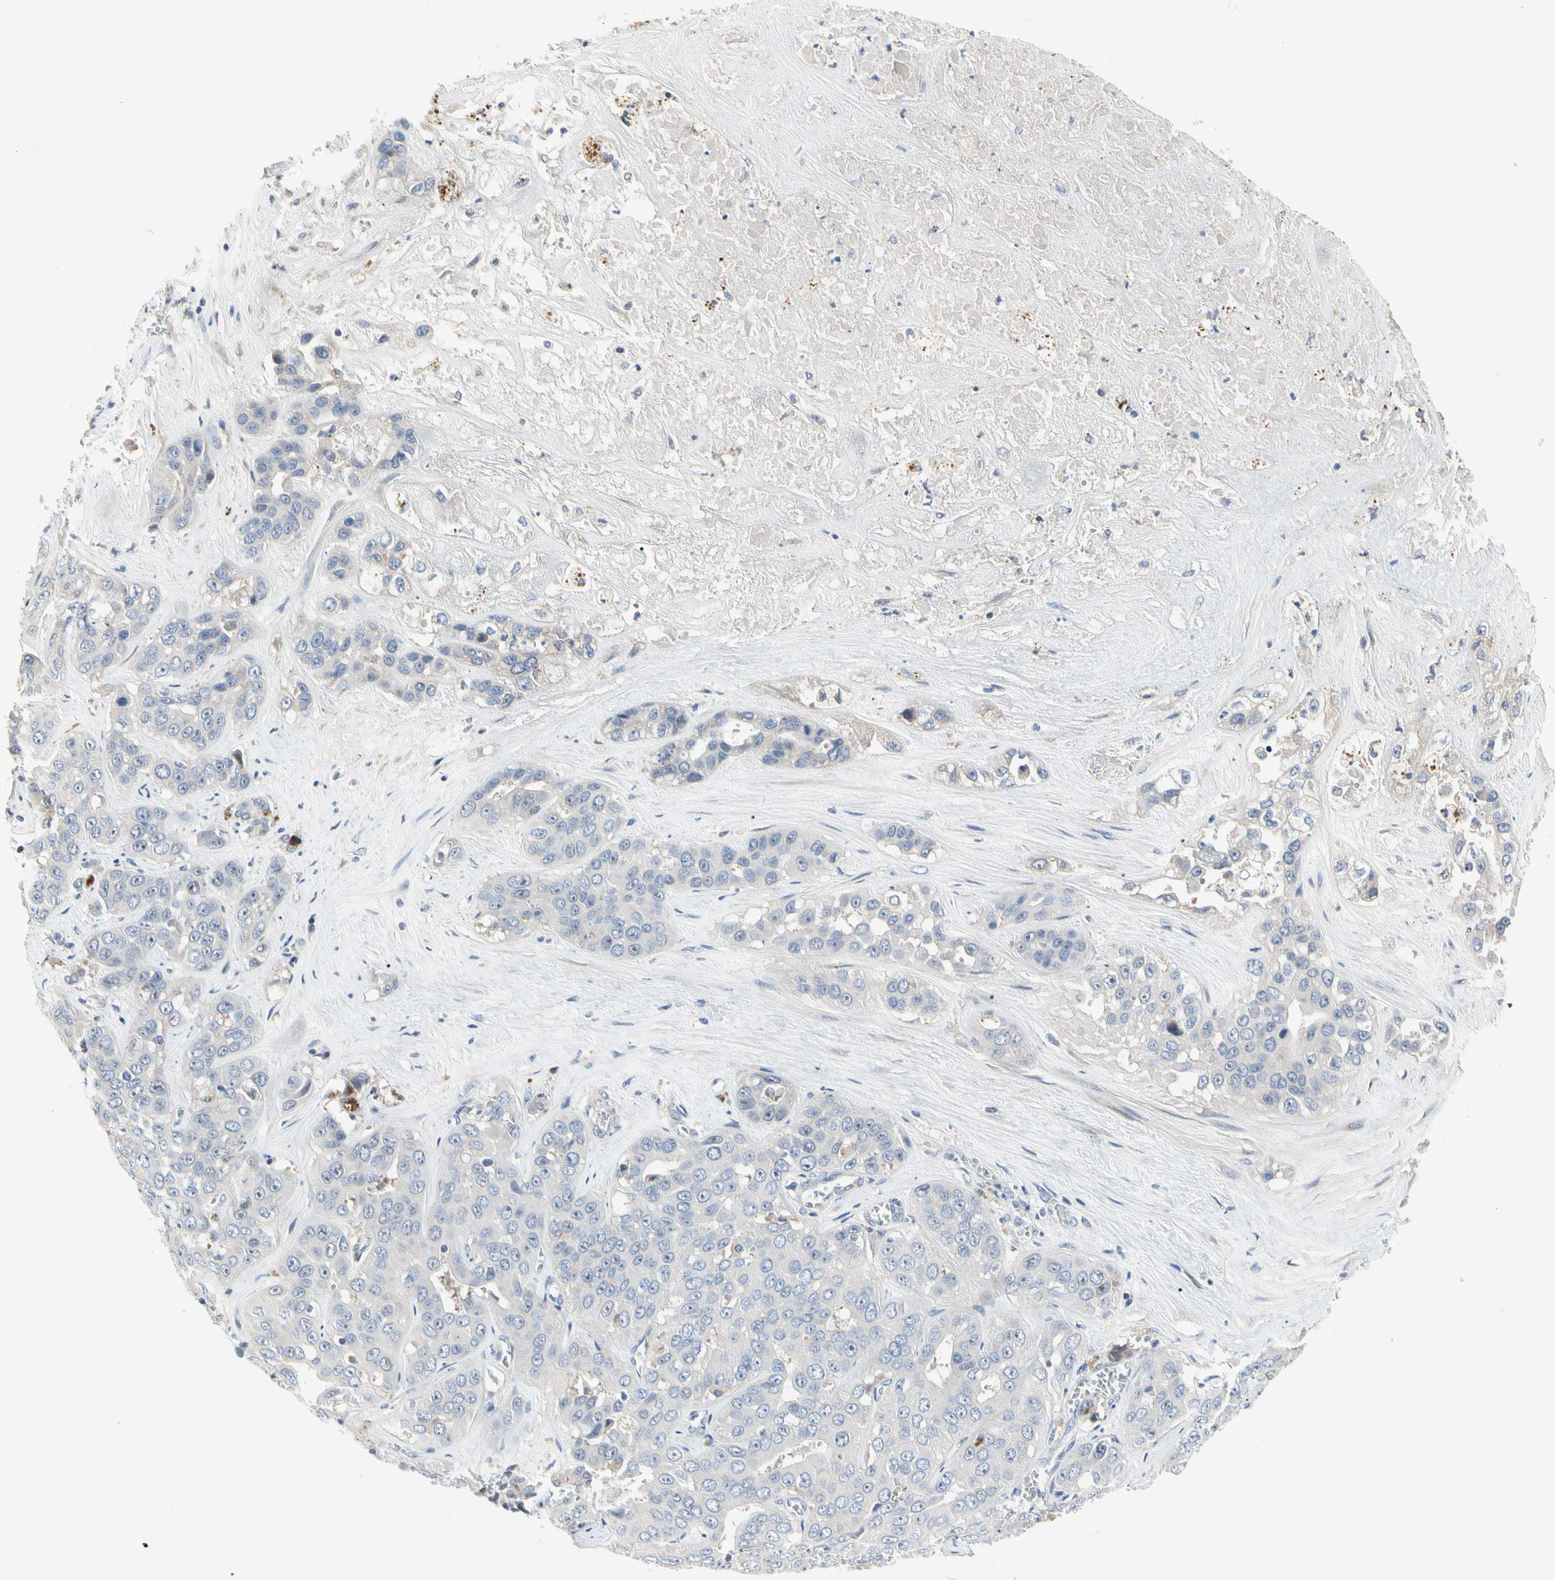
{"staining": {"intensity": "negative", "quantity": "none", "location": "none"}, "tissue": "liver cancer", "cell_type": "Tumor cells", "image_type": "cancer", "snomed": [{"axis": "morphology", "description": "Cholangiocarcinoma"}, {"axis": "topography", "description": "Liver"}], "caption": "High power microscopy image of an IHC micrograph of liver cholangiocarcinoma, revealing no significant positivity in tumor cells.", "gene": "GAS6", "patient": {"sex": "female", "age": 52}}